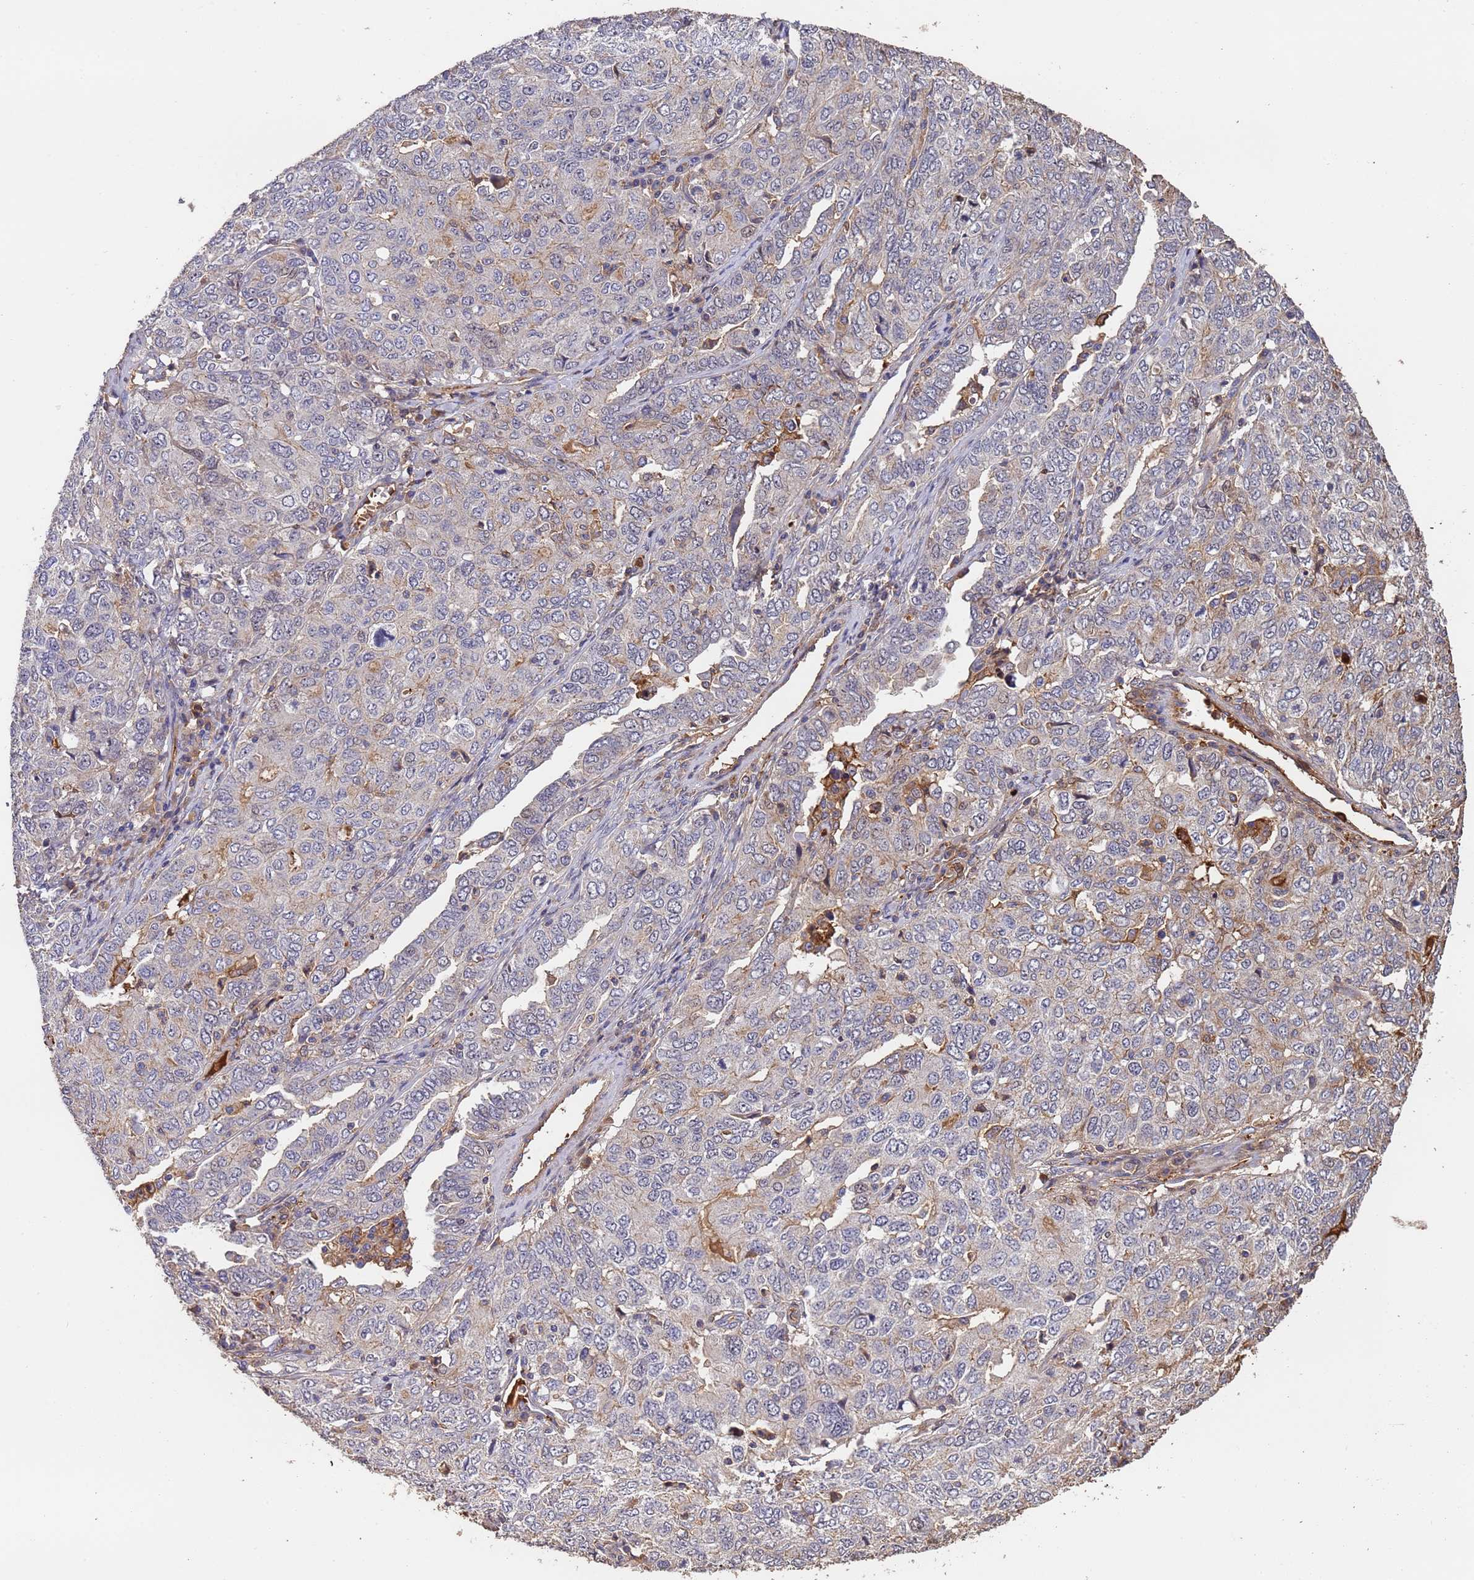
{"staining": {"intensity": "moderate", "quantity": "<25%", "location": "cytoplasmic/membranous"}, "tissue": "ovarian cancer", "cell_type": "Tumor cells", "image_type": "cancer", "snomed": [{"axis": "morphology", "description": "Carcinoma, endometroid"}, {"axis": "topography", "description": "Ovary"}], "caption": "Immunohistochemical staining of human ovarian endometroid carcinoma exhibits low levels of moderate cytoplasmic/membranous protein expression in approximately <25% of tumor cells.", "gene": "CCDC184", "patient": {"sex": "female", "age": 62}}